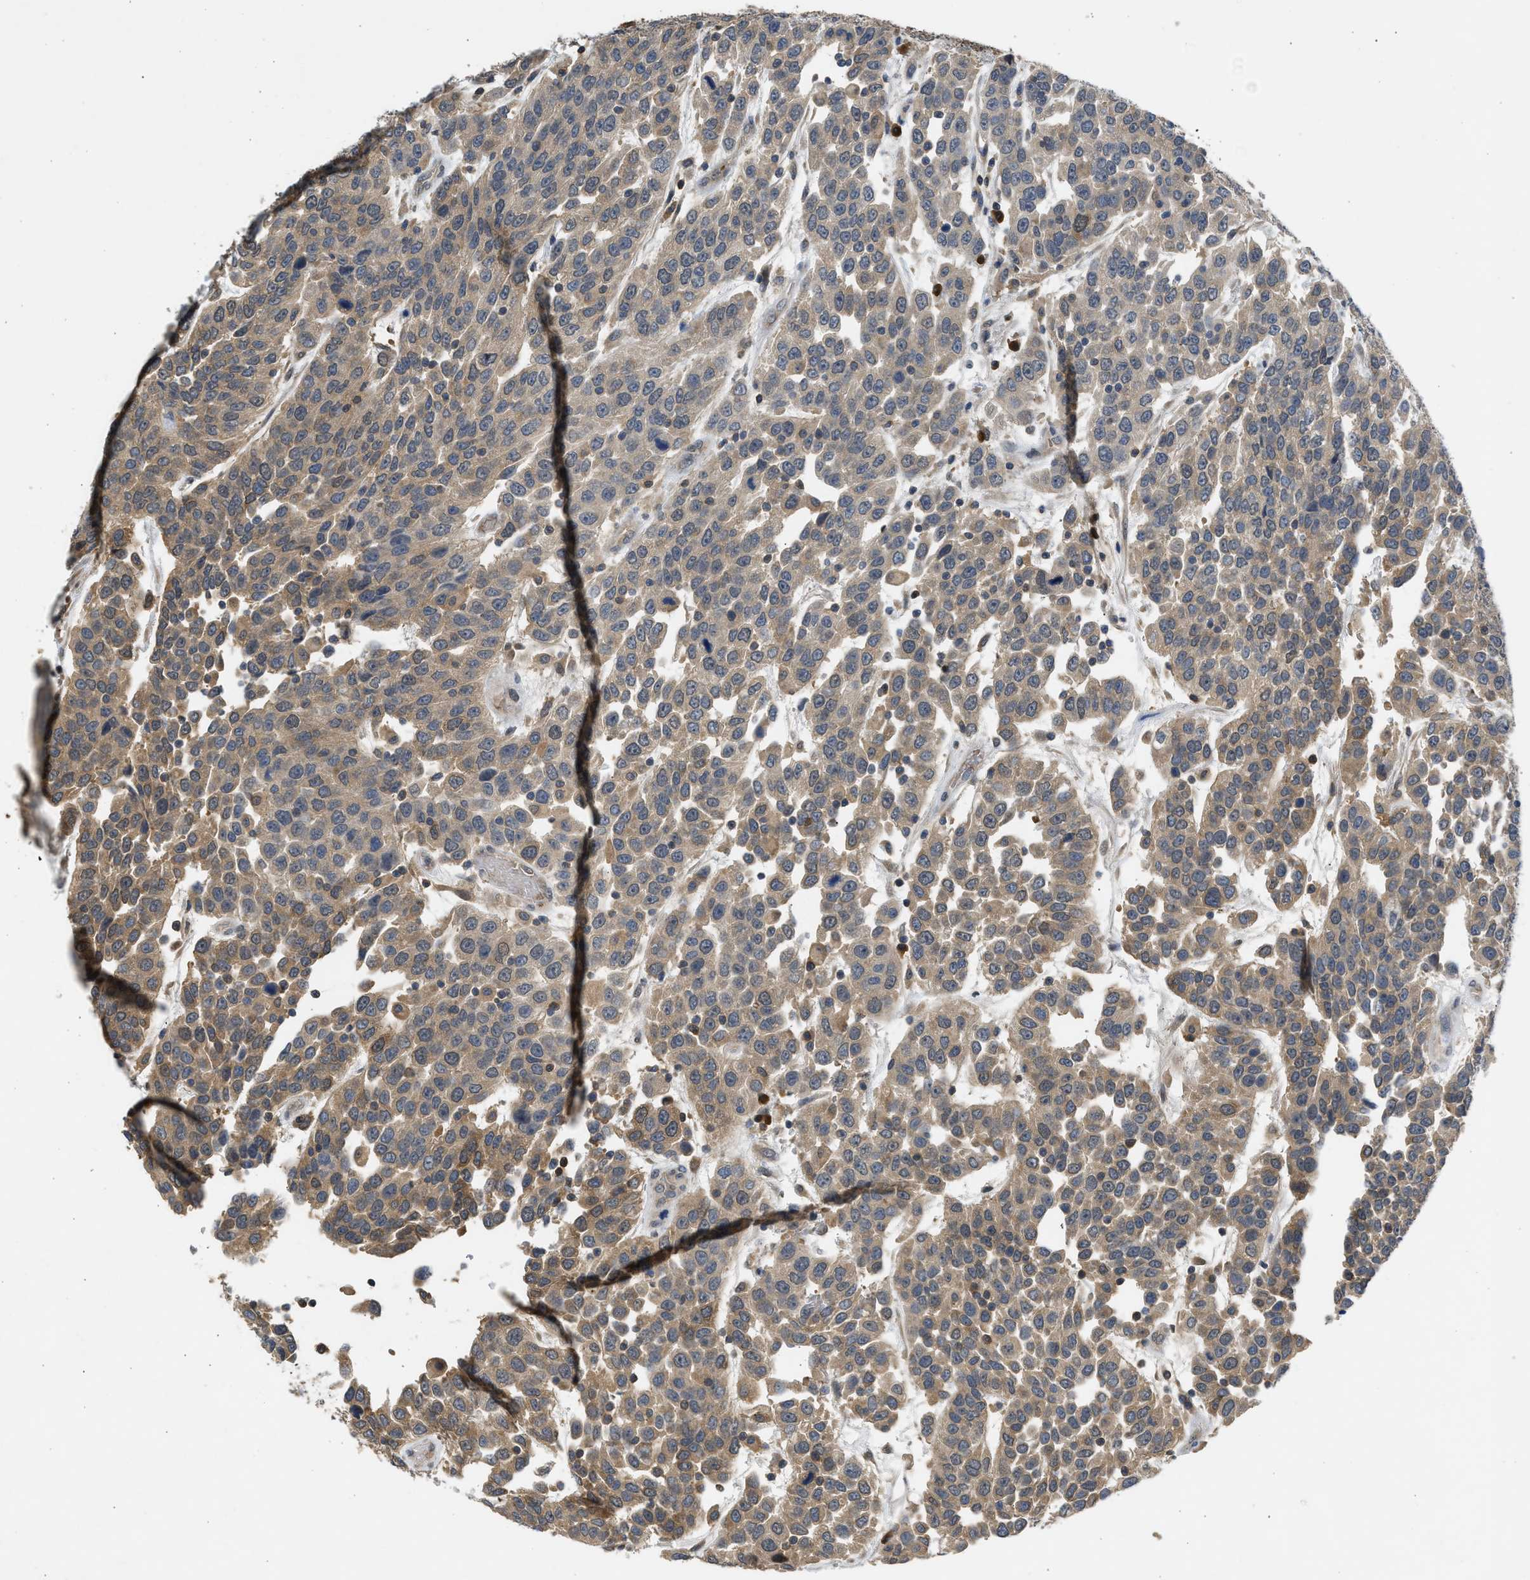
{"staining": {"intensity": "moderate", "quantity": ">75%", "location": "cytoplasmic/membranous"}, "tissue": "urothelial cancer", "cell_type": "Tumor cells", "image_type": "cancer", "snomed": [{"axis": "morphology", "description": "Urothelial carcinoma, High grade"}, {"axis": "topography", "description": "Urinary bladder"}], "caption": "Tumor cells display medium levels of moderate cytoplasmic/membranous positivity in about >75% of cells in human urothelial cancer.", "gene": "MAPK7", "patient": {"sex": "female", "age": 80}}